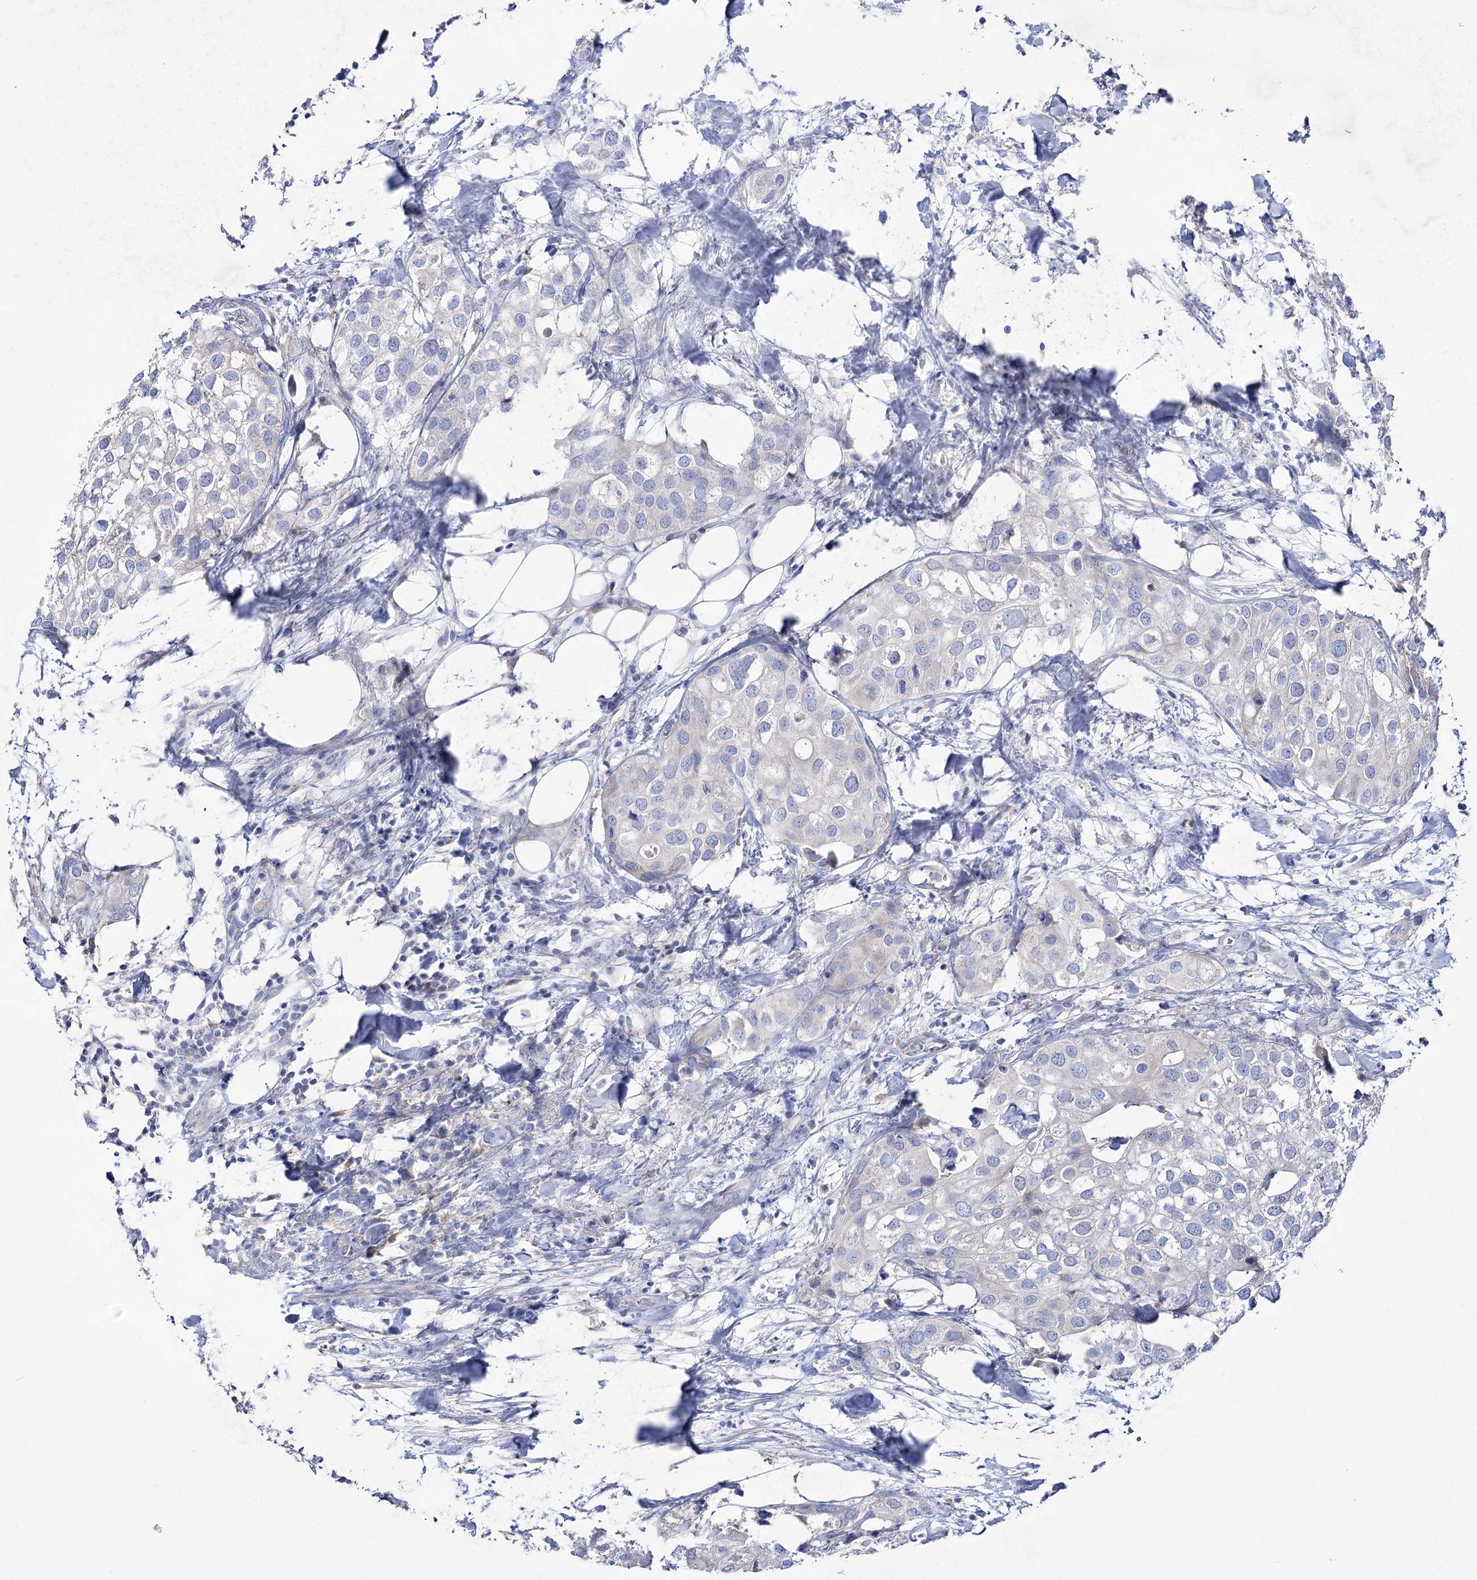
{"staining": {"intensity": "negative", "quantity": "none", "location": "none"}, "tissue": "urothelial cancer", "cell_type": "Tumor cells", "image_type": "cancer", "snomed": [{"axis": "morphology", "description": "Urothelial carcinoma, High grade"}, {"axis": "topography", "description": "Urinary bladder"}], "caption": "There is no significant expression in tumor cells of urothelial carcinoma (high-grade). (DAB (3,3'-diaminobenzidine) IHC visualized using brightfield microscopy, high magnification).", "gene": "NAGLU", "patient": {"sex": "male", "age": 64}}